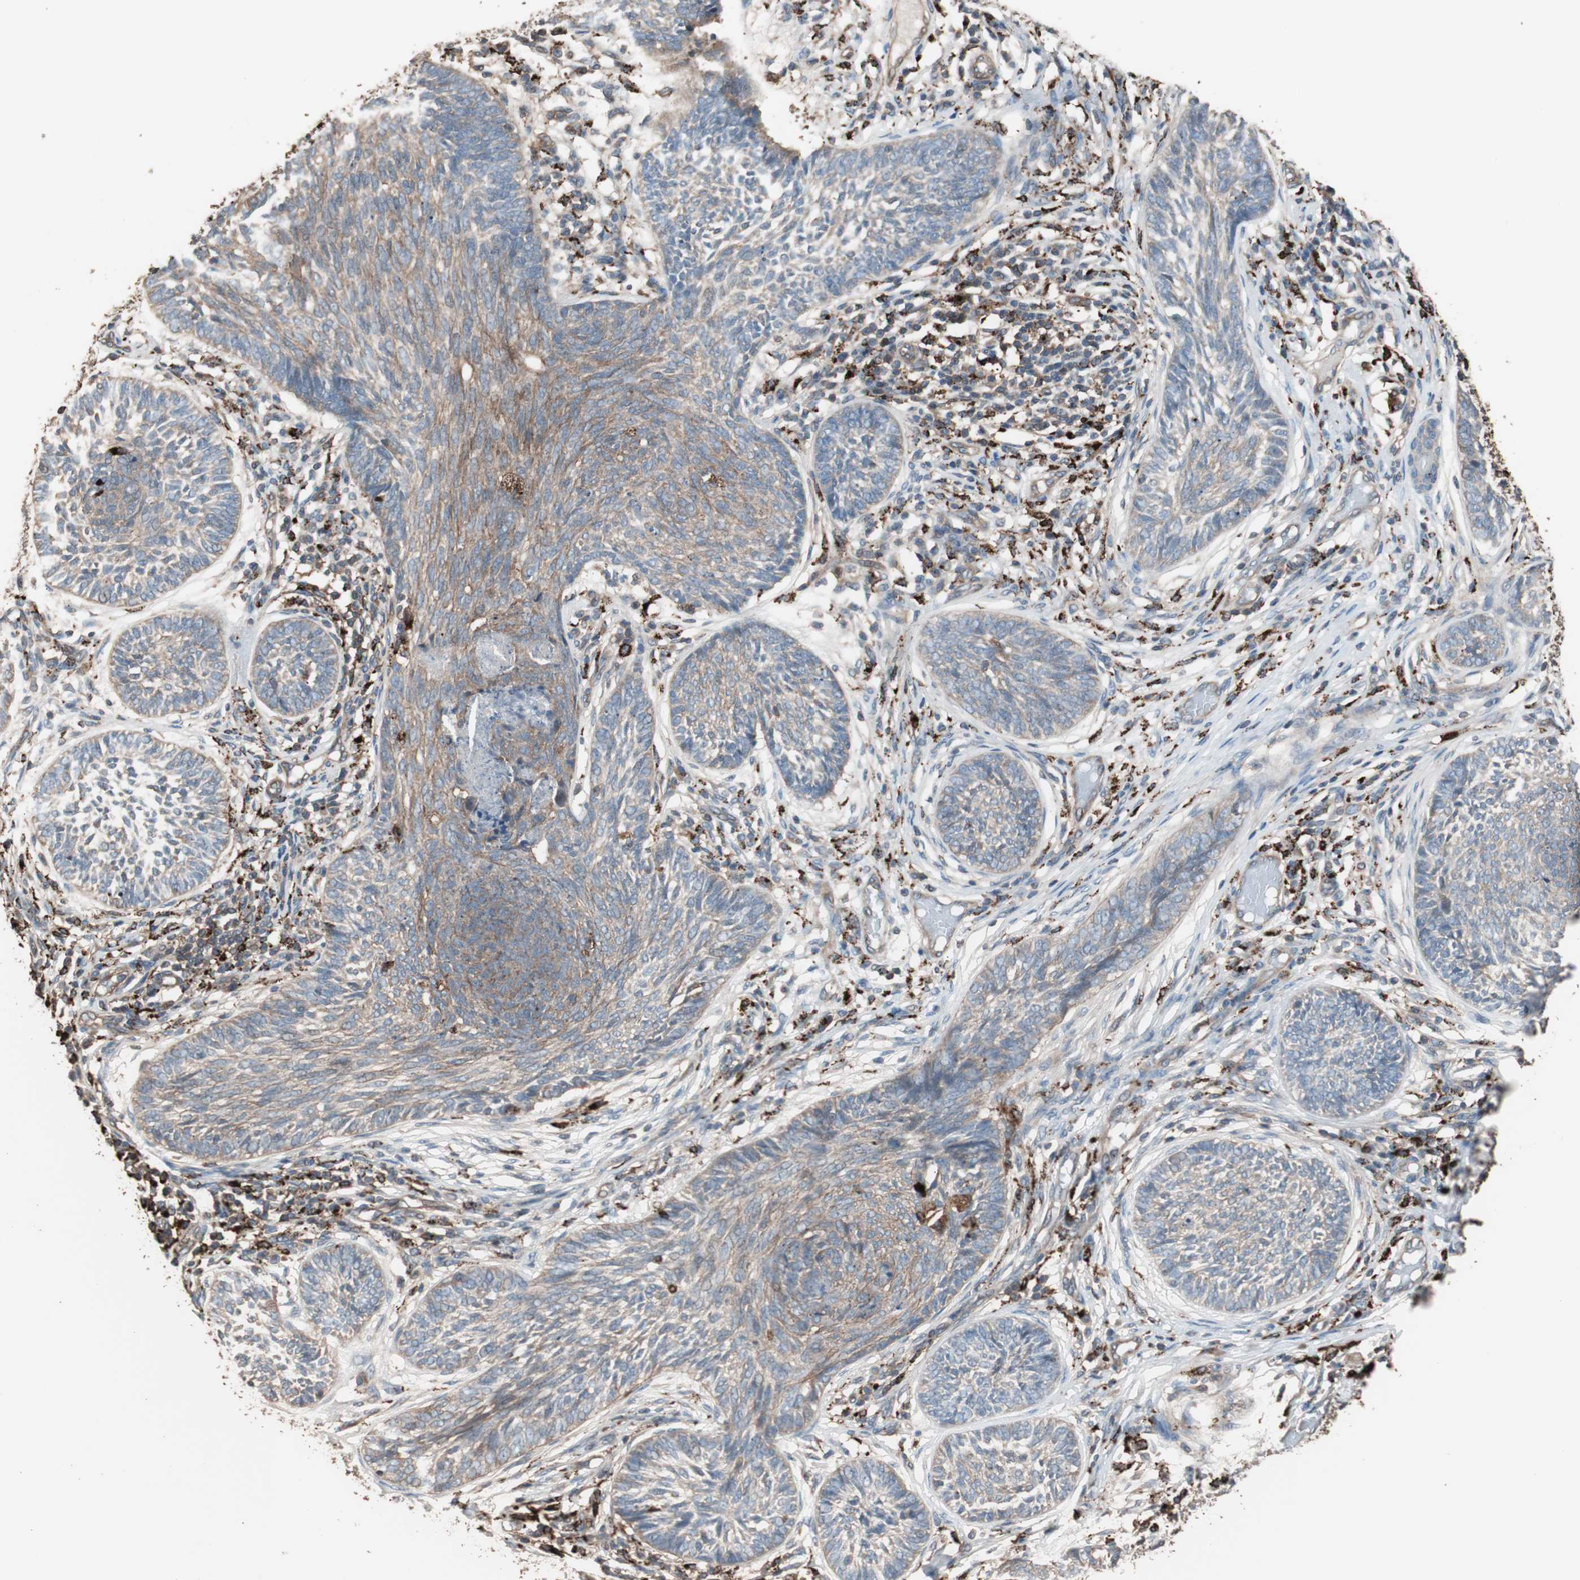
{"staining": {"intensity": "moderate", "quantity": "25%-75%", "location": "cytoplasmic/membranous"}, "tissue": "skin cancer", "cell_type": "Tumor cells", "image_type": "cancer", "snomed": [{"axis": "morphology", "description": "Papilloma, NOS"}, {"axis": "morphology", "description": "Basal cell carcinoma"}, {"axis": "topography", "description": "Skin"}], "caption": "Moderate cytoplasmic/membranous positivity for a protein is present in approximately 25%-75% of tumor cells of skin cancer using immunohistochemistry (IHC).", "gene": "CCT3", "patient": {"sex": "male", "age": 87}}